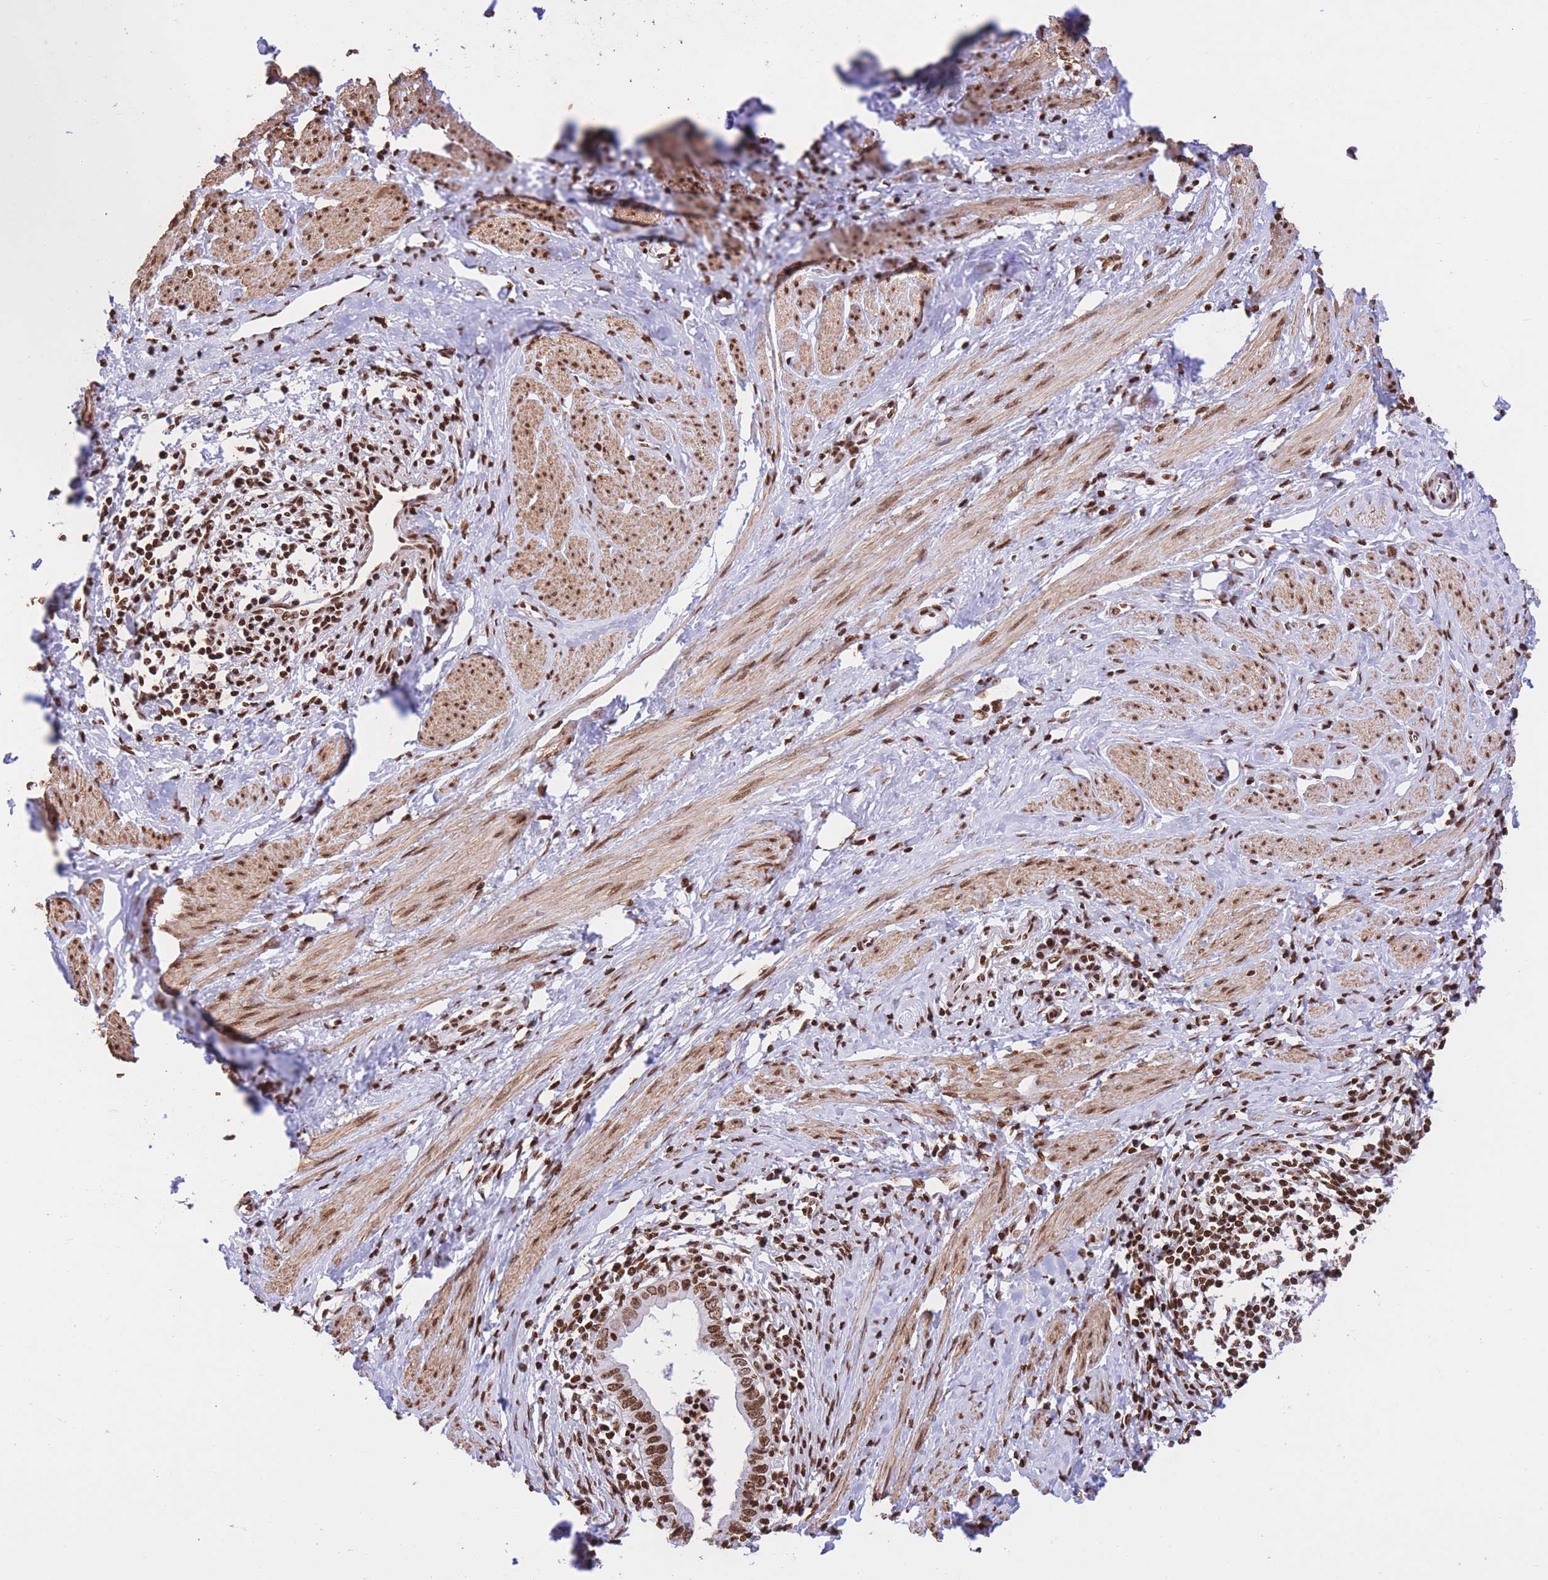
{"staining": {"intensity": "strong", "quantity": ">75%", "location": "nuclear"}, "tissue": "cervical cancer", "cell_type": "Tumor cells", "image_type": "cancer", "snomed": [{"axis": "morphology", "description": "Adenocarcinoma, NOS"}, {"axis": "topography", "description": "Cervix"}], "caption": "Adenocarcinoma (cervical) stained with a brown dye exhibits strong nuclear positive positivity in approximately >75% of tumor cells.", "gene": "H2BC11", "patient": {"sex": "female", "age": 36}}